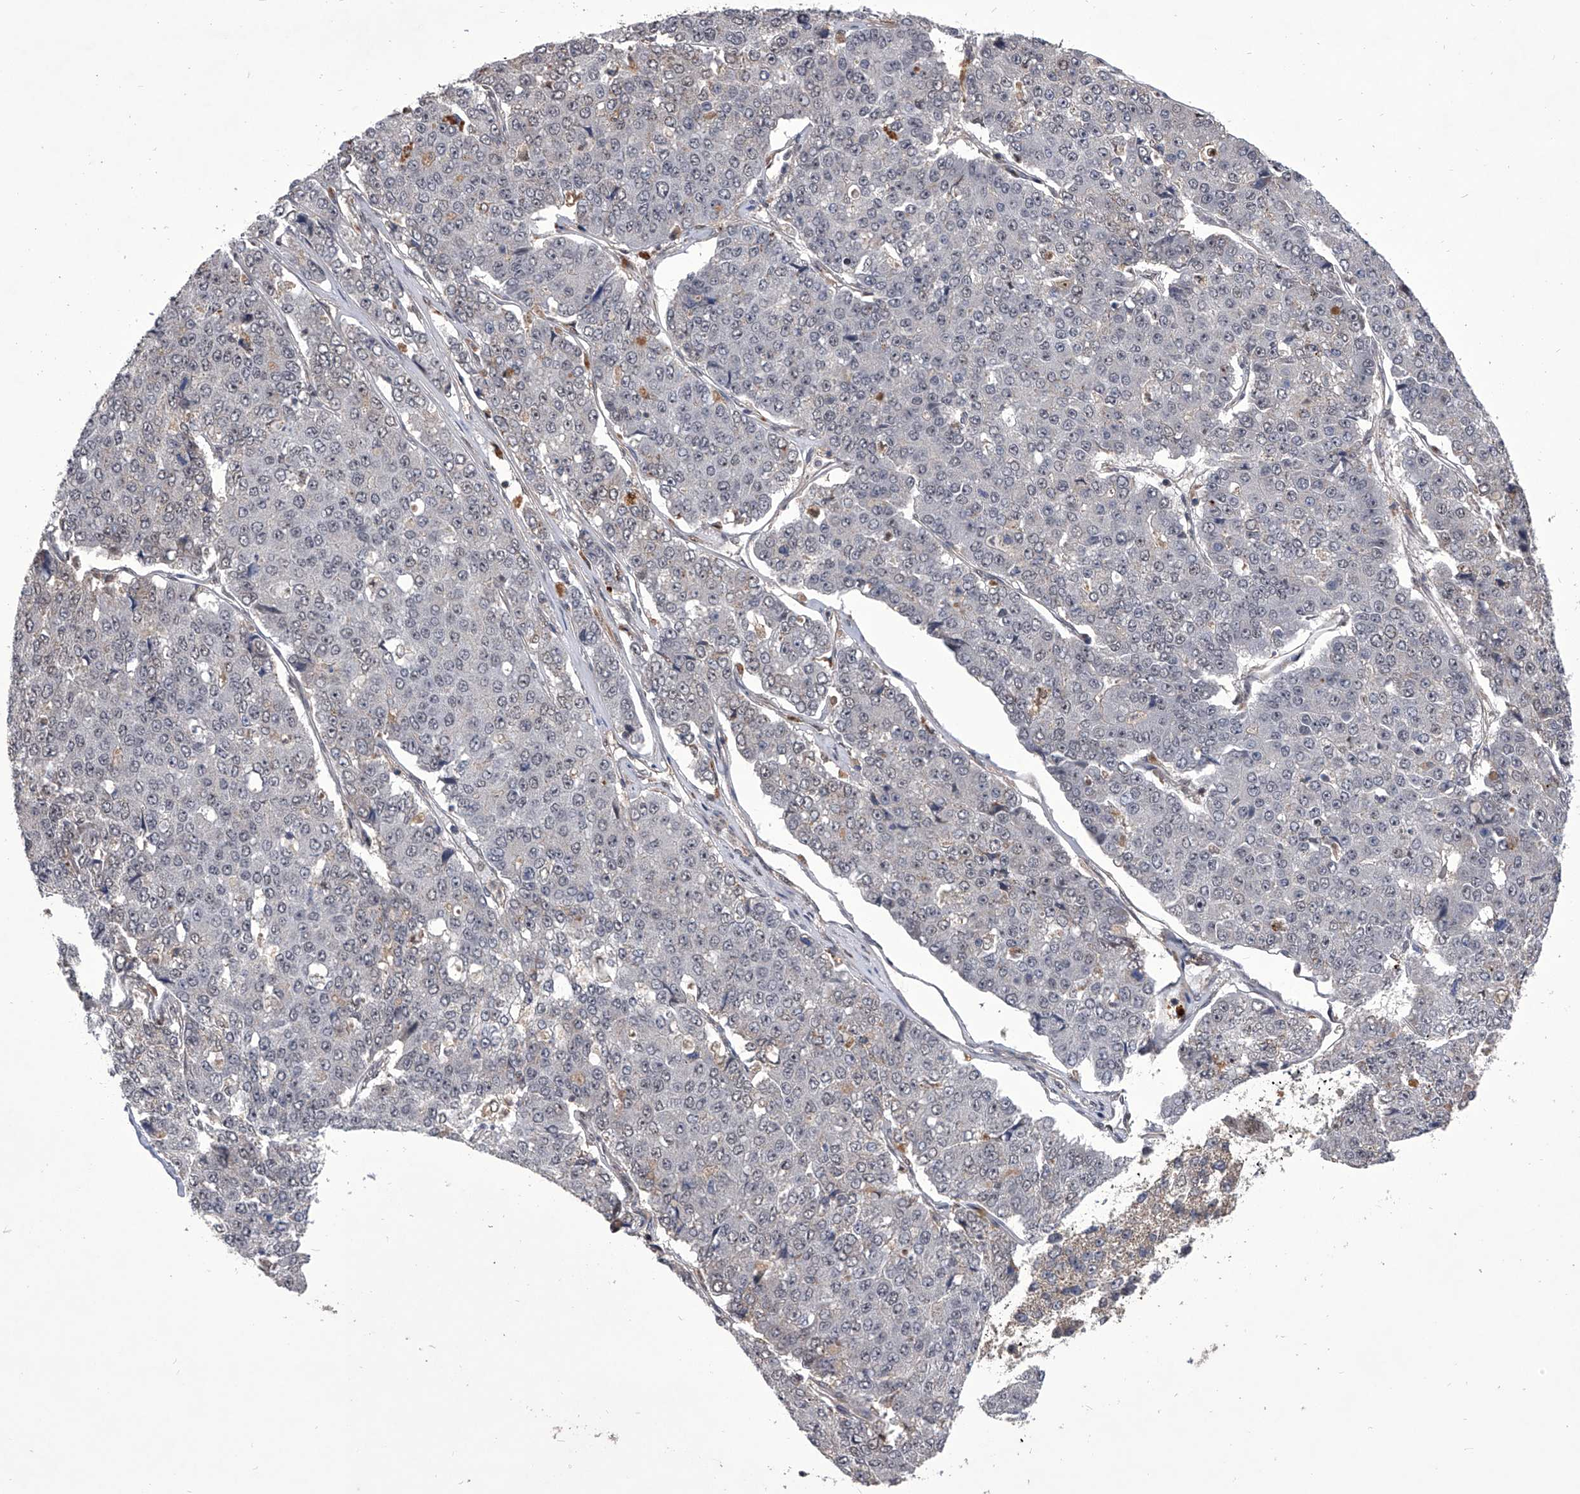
{"staining": {"intensity": "negative", "quantity": "none", "location": "none"}, "tissue": "pancreatic cancer", "cell_type": "Tumor cells", "image_type": "cancer", "snomed": [{"axis": "morphology", "description": "Adenocarcinoma, NOS"}, {"axis": "topography", "description": "Pancreas"}], "caption": "Tumor cells show no significant protein positivity in pancreatic cancer.", "gene": "CMTR1", "patient": {"sex": "male", "age": 50}}